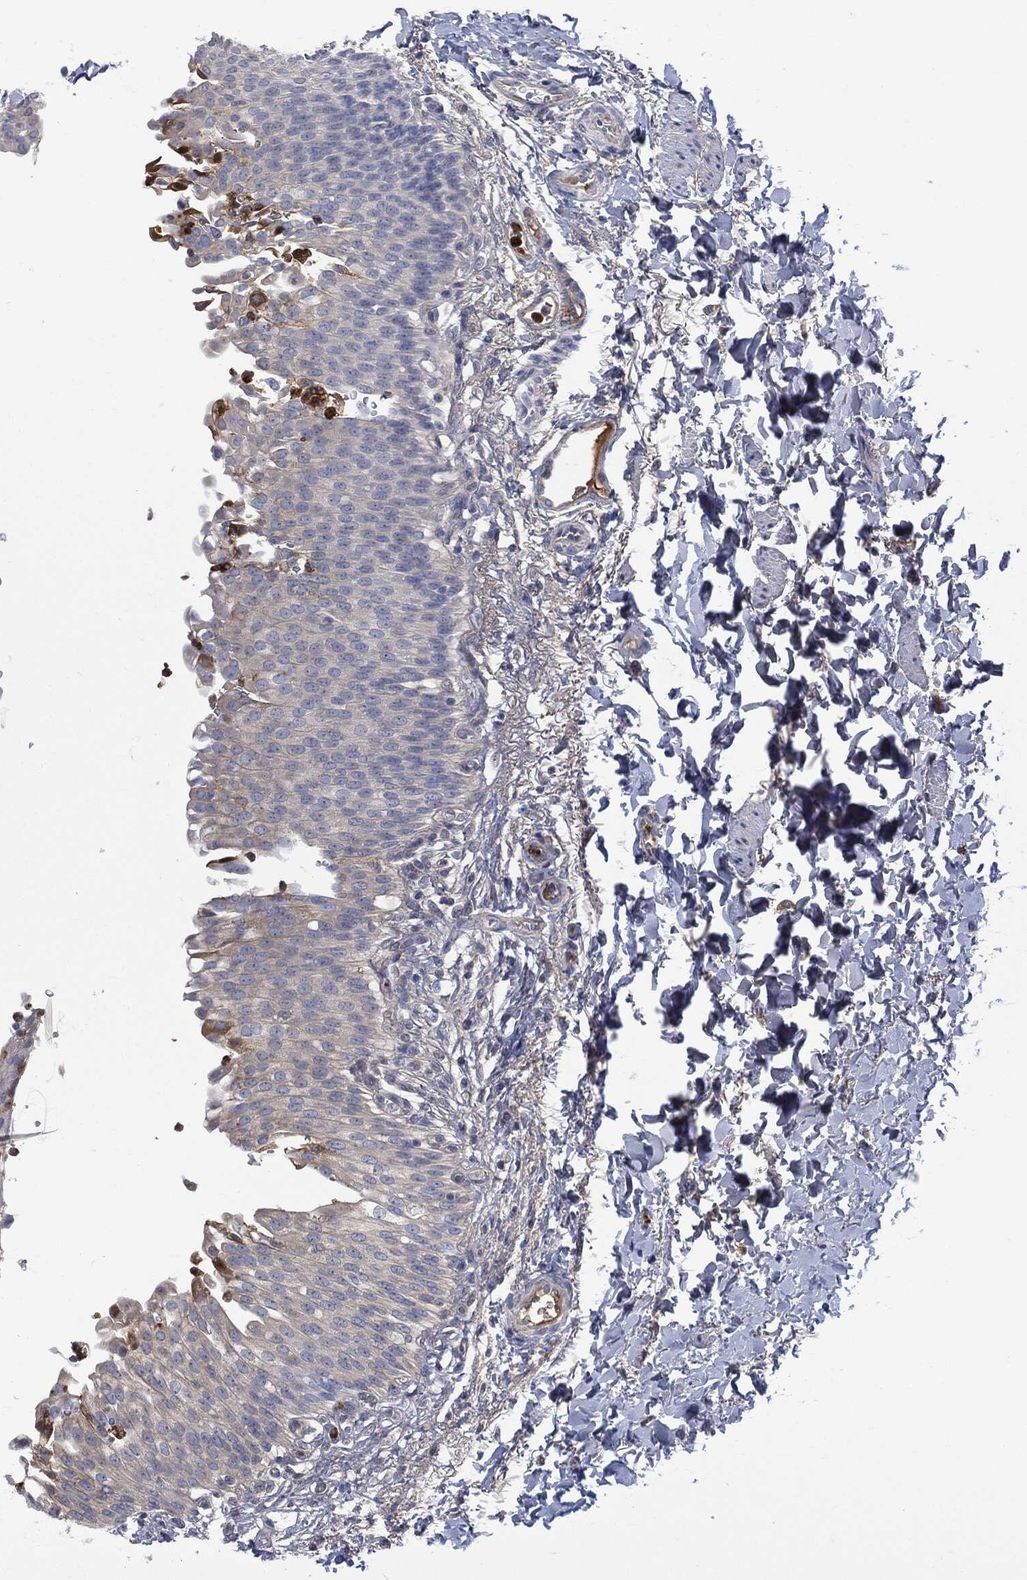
{"staining": {"intensity": "moderate", "quantity": "<25%", "location": "cytoplasmic/membranous"}, "tissue": "urinary bladder", "cell_type": "Urothelial cells", "image_type": "normal", "snomed": [{"axis": "morphology", "description": "Normal tissue, NOS"}, {"axis": "topography", "description": "Urinary bladder"}], "caption": "Urinary bladder stained with DAB IHC demonstrates low levels of moderate cytoplasmic/membranous expression in about <25% of urothelial cells. The staining is performed using DAB brown chromogen to label protein expression. The nuclei are counter-stained blue using hematoxylin.", "gene": "BTK", "patient": {"sex": "female", "age": 60}}